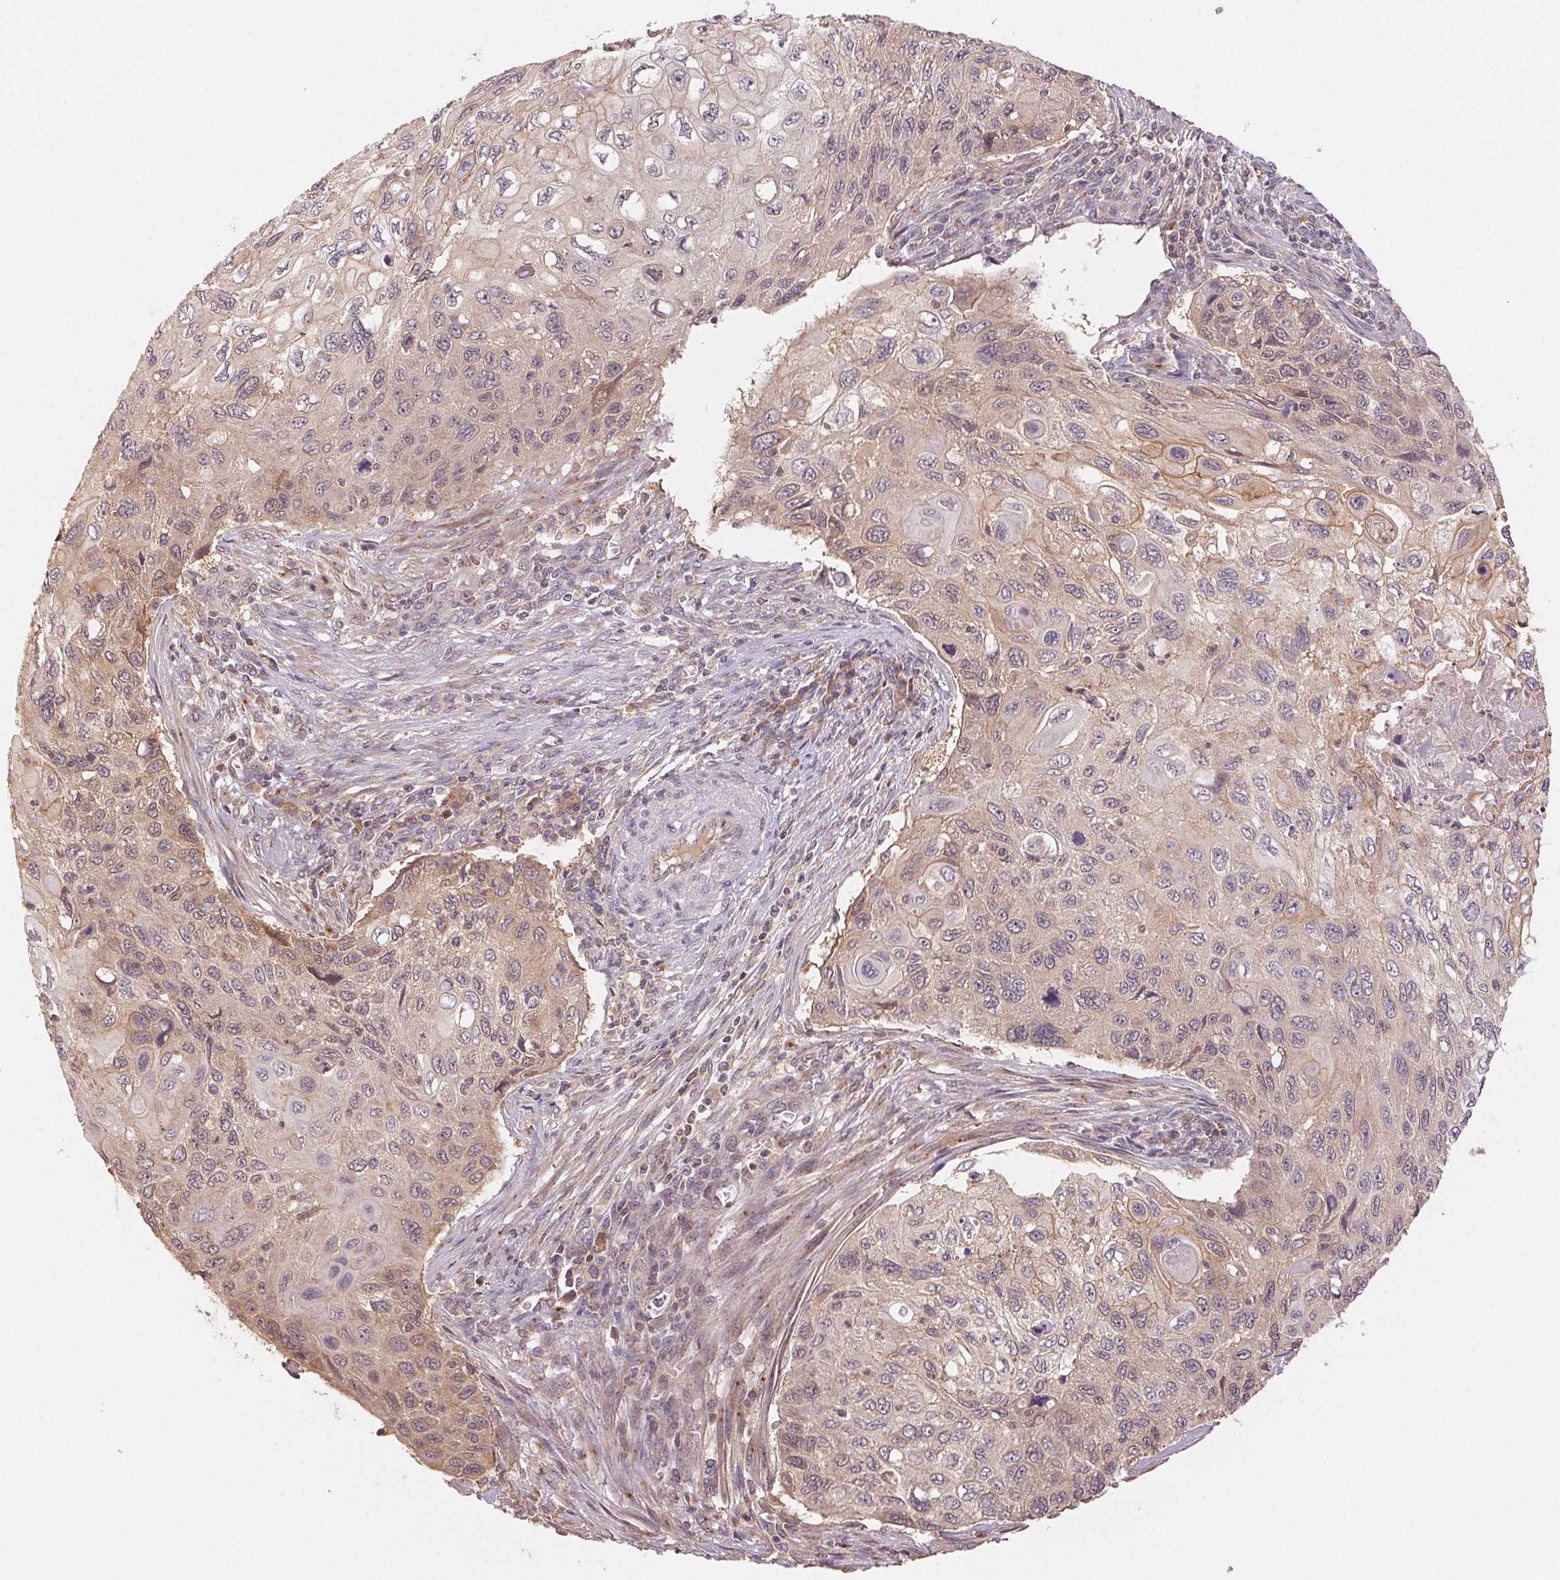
{"staining": {"intensity": "weak", "quantity": "<25%", "location": "cytoplasmic/membranous"}, "tissue": "cervical cancer", "cell_type": "Tumor cells", "image_type": "cancer", "snomed": [{"axis": "morphology", "description": "Squamous cell carcinoma, NOS"}, {"axis": "topography", "description": "Cervix"}], "caption": "Protein analysis of cervical cancer (squamous cell carcinoma) reveals no significant positivity in tumor cells.", "gene": "MAPKAPK2", "patient": {"sex": "female", "age": 70}}